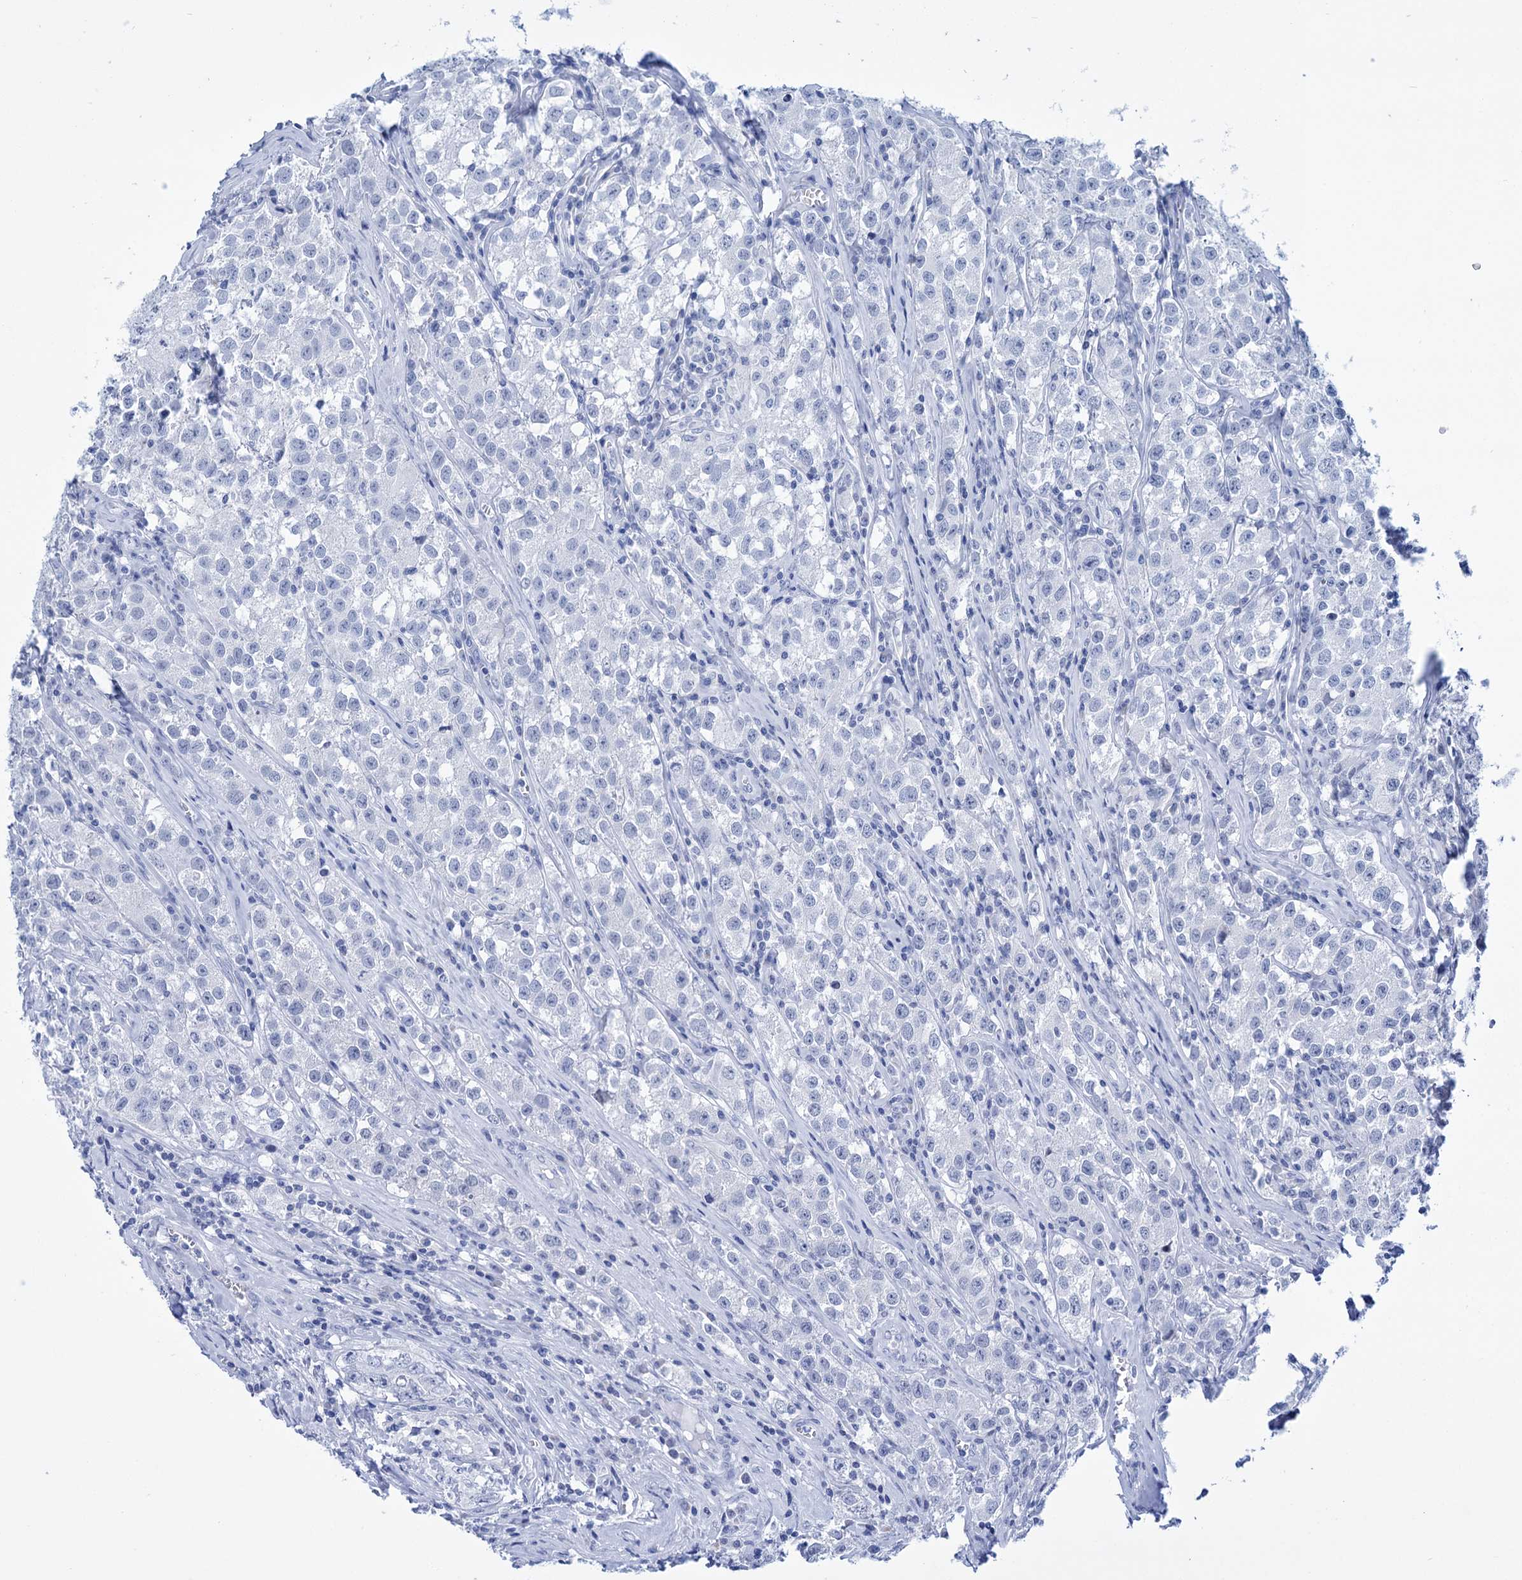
{"staining": {"intensity": "negative", "quantity": "none", "location": "none"}, "tissue": "testis cancer", "cell_type": "Tumor cells", "image_type": "cancer", "snomed": [{"axis": "morphology", "description": "Seminoma, NOS"}, {"axis": "morphology", "description": "Carcinoma, Embryonal, NOS"}, {"axis": "topography", "description": "Testis"}], "caption": "Micrograph shows no protein staining in tumor cells of testis cancer (embryonal carcinoma) tissue.", "gene": "FBXW12", "patient": {"sex": "male", "age": 43}}